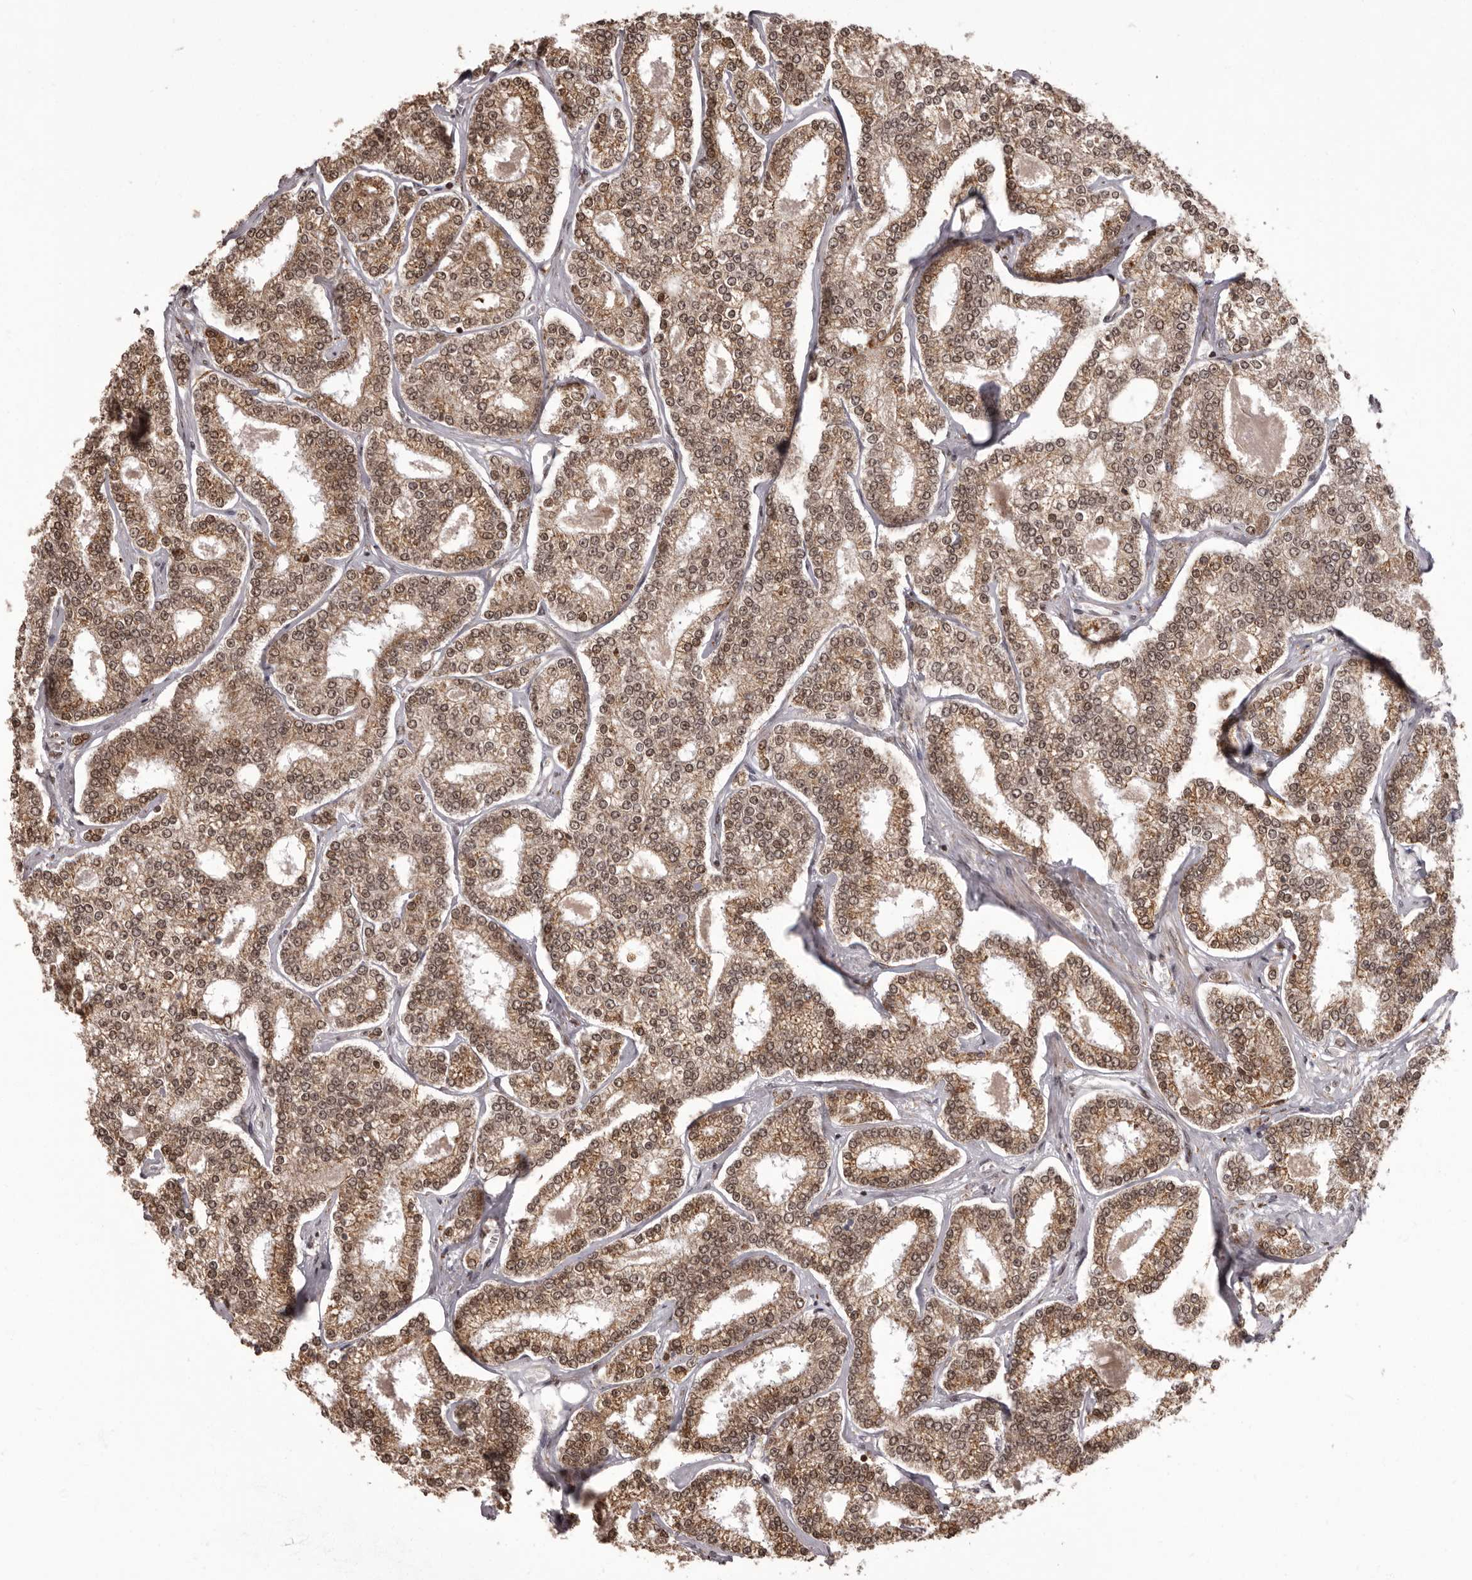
{"staining": {"intensity": "moderate", "quantity": ">75%", "location": "cytoplasmic/membranous,nuclear"}, "tissue": "prostate cancer", "cell_type": "Tumor cells", "image_type": "cancer", "snomed": [{"axis": "morphology", "description": "Normal tissue, NOS"}, {"axis": "morphology", "description": "Adenocarcinoma, High grade"}, {"axis": "topography", "description": "Prostate"}], "caption": "Human prostate cancer stained with a brown dye reveals moderate cytoplasmic/membranous and nuclear positive expression in about >75% of tumor cells.", "gene": "IL32", "patient": {"sex": "male", "age": 83}}